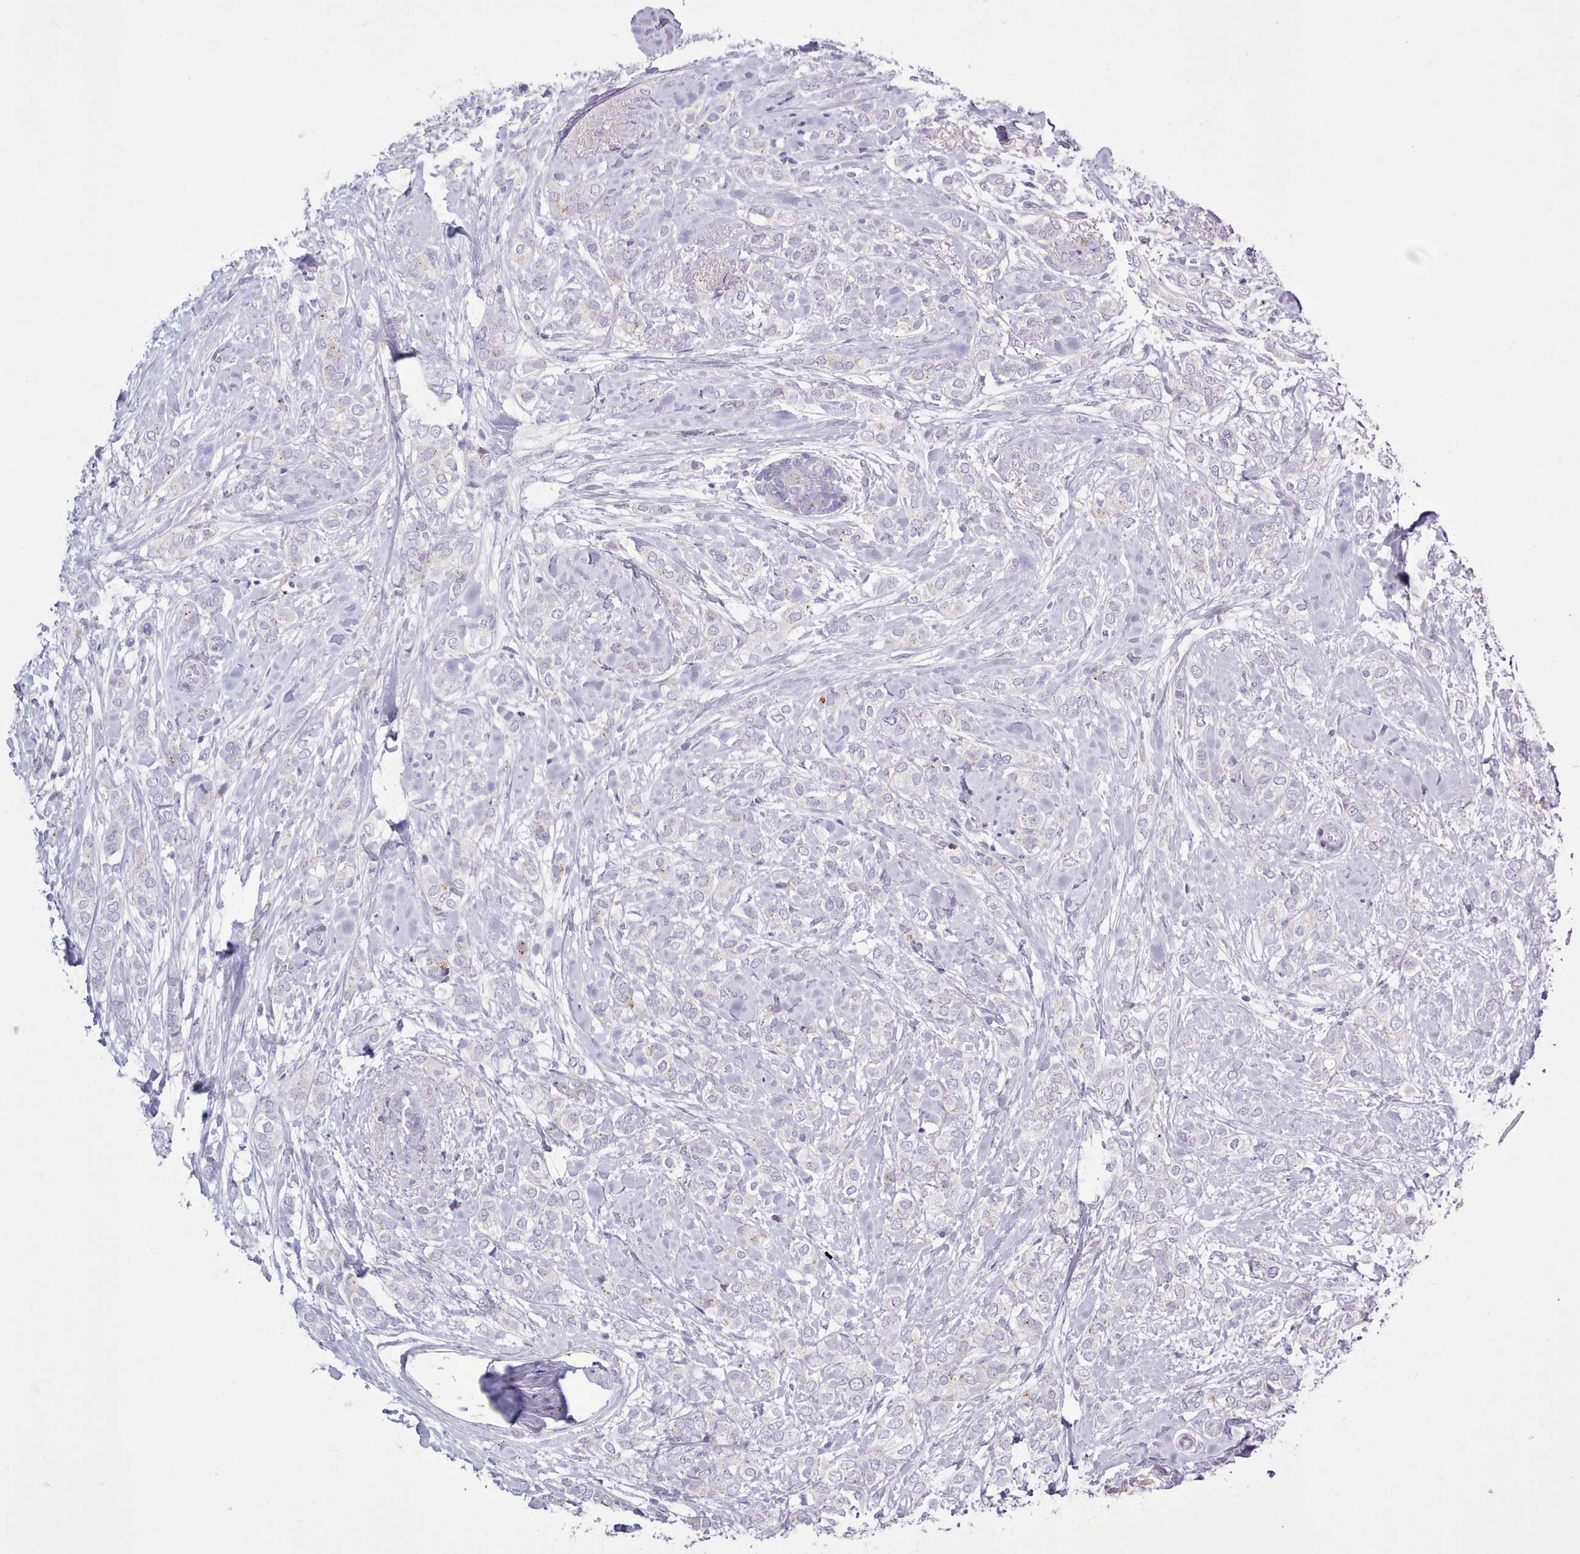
{"staining": {"intensity": "negative", "quantity": "none", "location": "none"}, "tissue": "breast cancer", "cell_type": "Tumor cells", "image_type": "cancer", "snomed": [{"axis": "morphology", "description": "Duct carcinoma"}, {"axis": "topography", "description": "Breast"}], "caption": "This histopathology image is of invasive ductal carcinoma (breast) stained with immunohistochemistry to label a protein in brown with the nuclei are counter-stained blue. There is no staining in tumor cells.", "gene": "SRD5A1", "patient": {"sex": "female", "age": 73}}